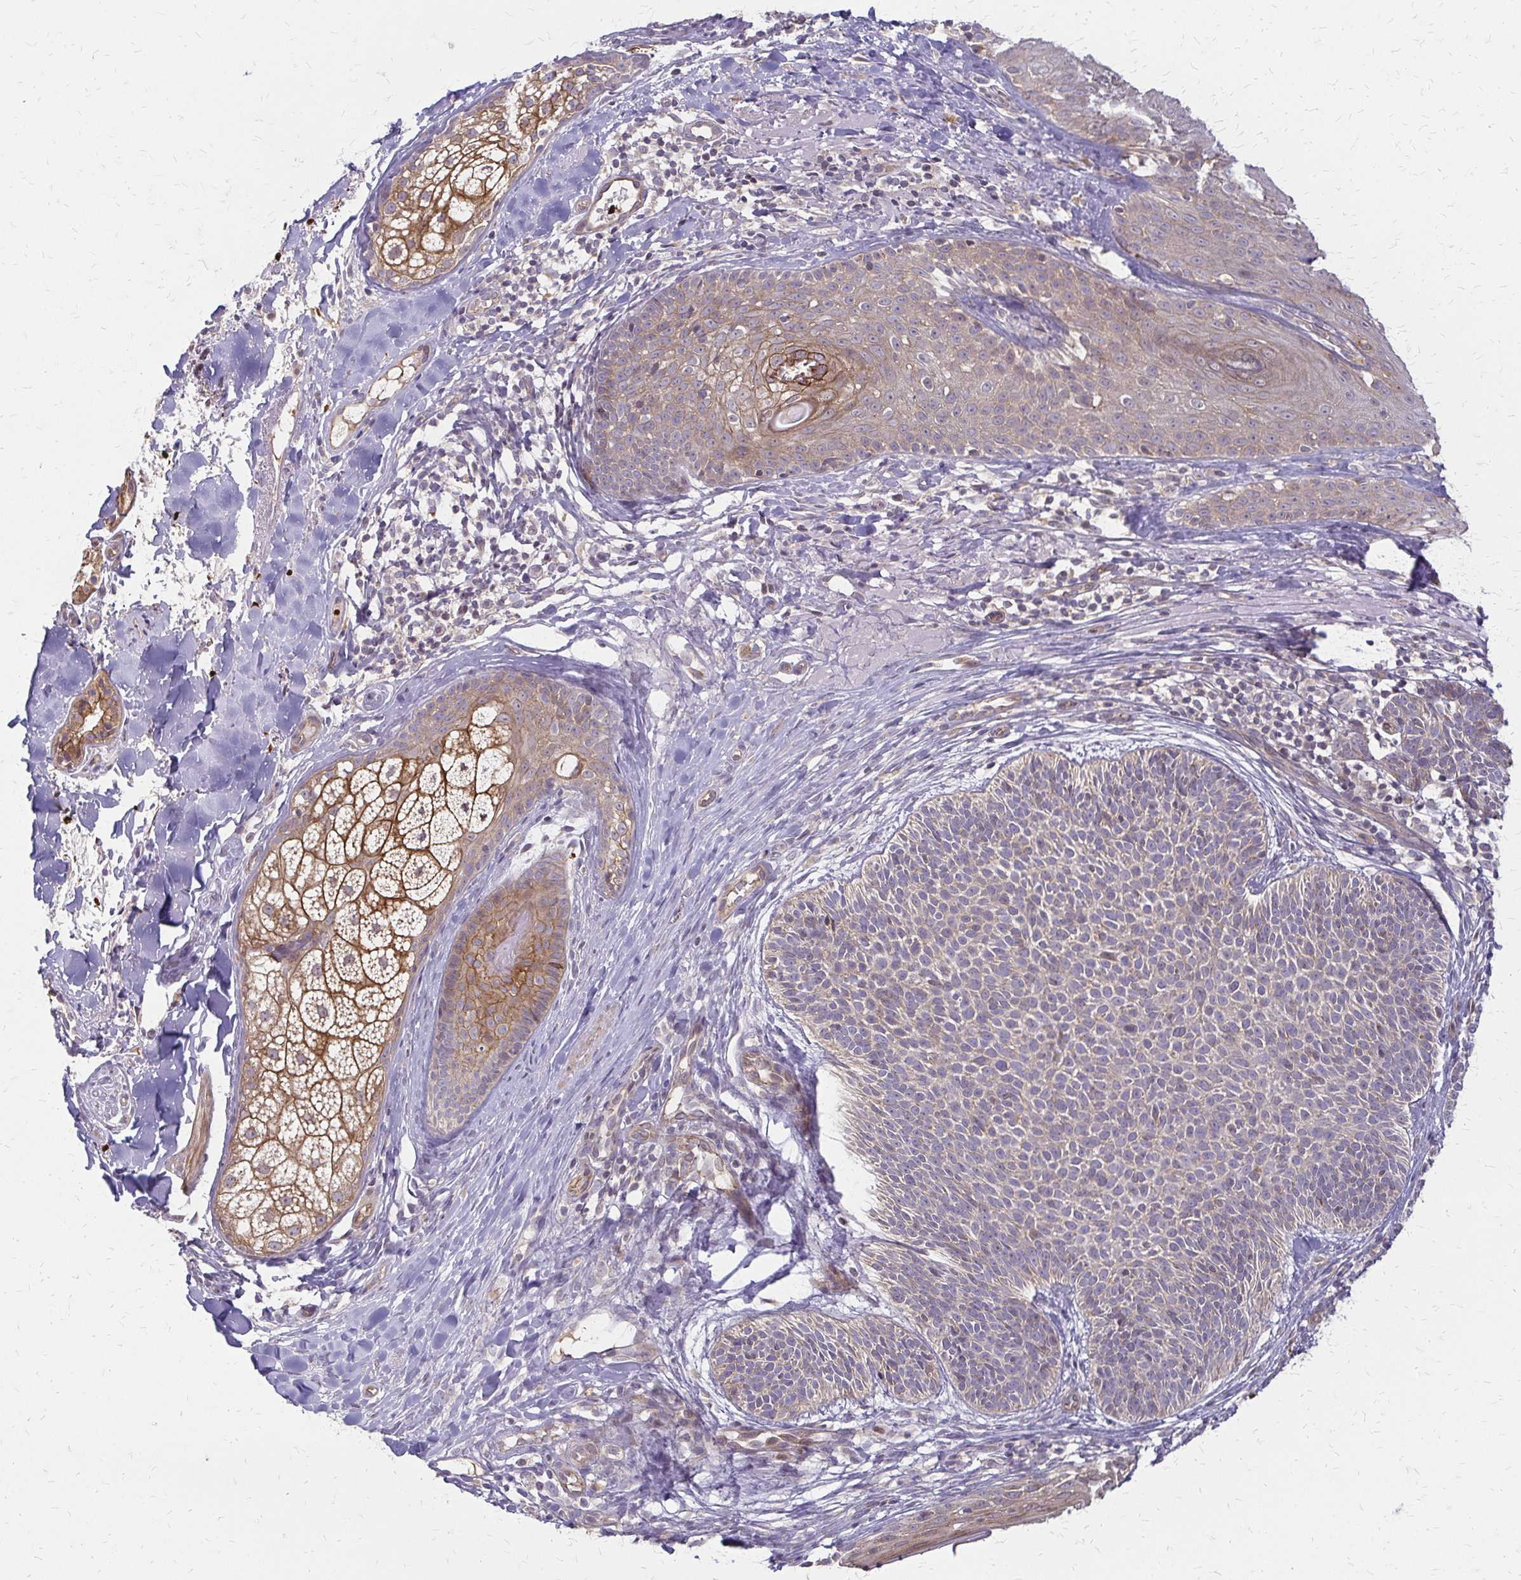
{"staining": {"intensity": "weak", "quantity": "<25%", "location": "cytoplasmic/membranous"}, "tissue": "skin cancer", "cell_type": "Tumor cells", "image_type": "cancer", "snomed": [{"axis": "morphology", "description": "Basal cell carcinoma"}, {"axis": "topography", "description": "Skin"}], "caption": "High magnification brightfield microscopy of skin basal cell carcinoma stained with DAB (brown) and counterstained with hematoxylin (blue): tumor cells show no significant staining.", "gene": "ZNF383", "patient": {"sex": "male", "age": 82}}